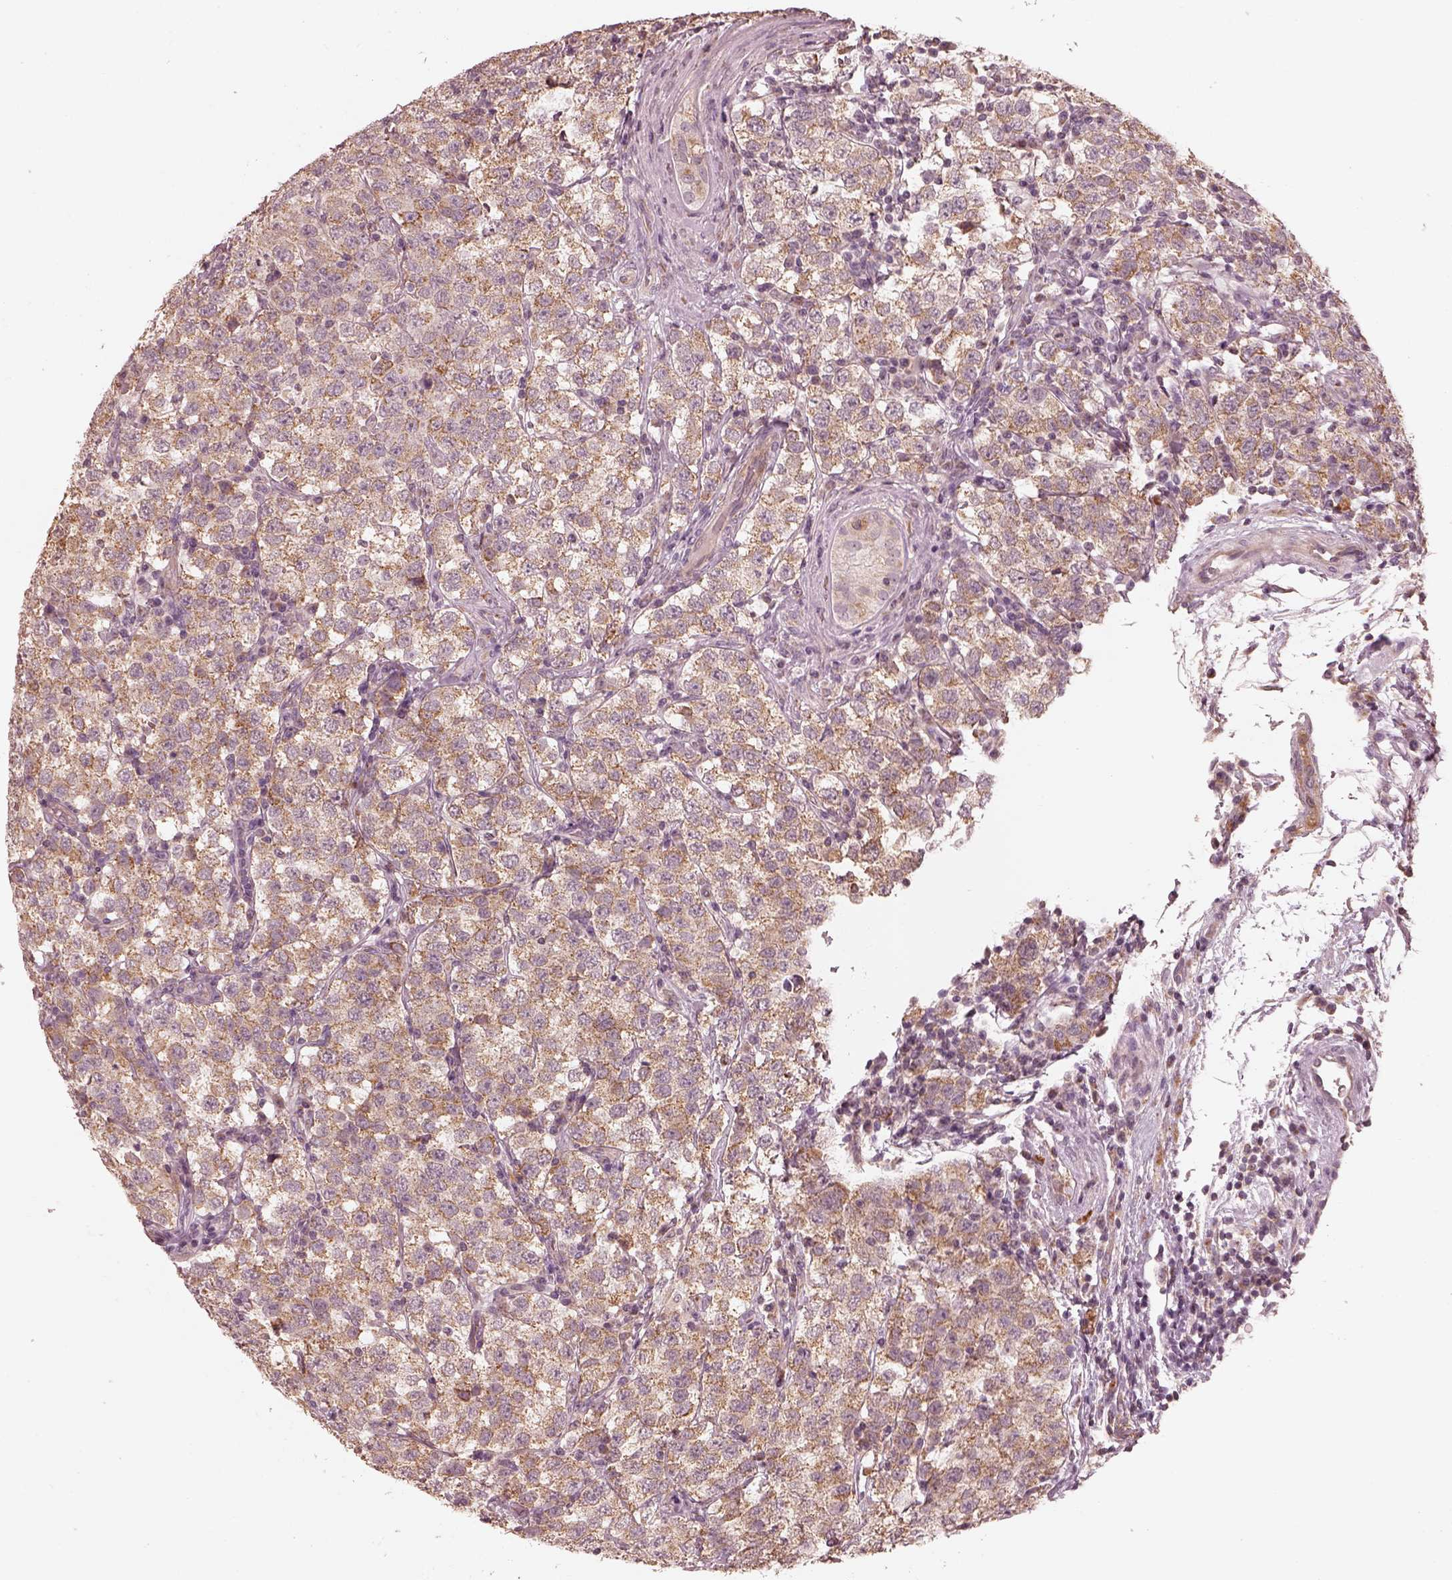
{"staining": {"intensity": "moderate", "quantity": "25%-75%", "location": "cytoplasmic/membranous"}, "tissue": "testis cancer", "cell_type": "Tumor cells", "image_type": "cancer", "snomed": [{"axis": "morphology", "description": "Seminoma, NOS"}, {"axis": "topography", "description": "Testis"}], "caption": "Immunohistochemical staining of human testis seminoma reveals medium levels of moderate cytoplasmic/membranous positivity in approximately 25%-75% of tumor cells.", "gene": "SLC25A46", "patient": {"sex": "male", "age": 34}}